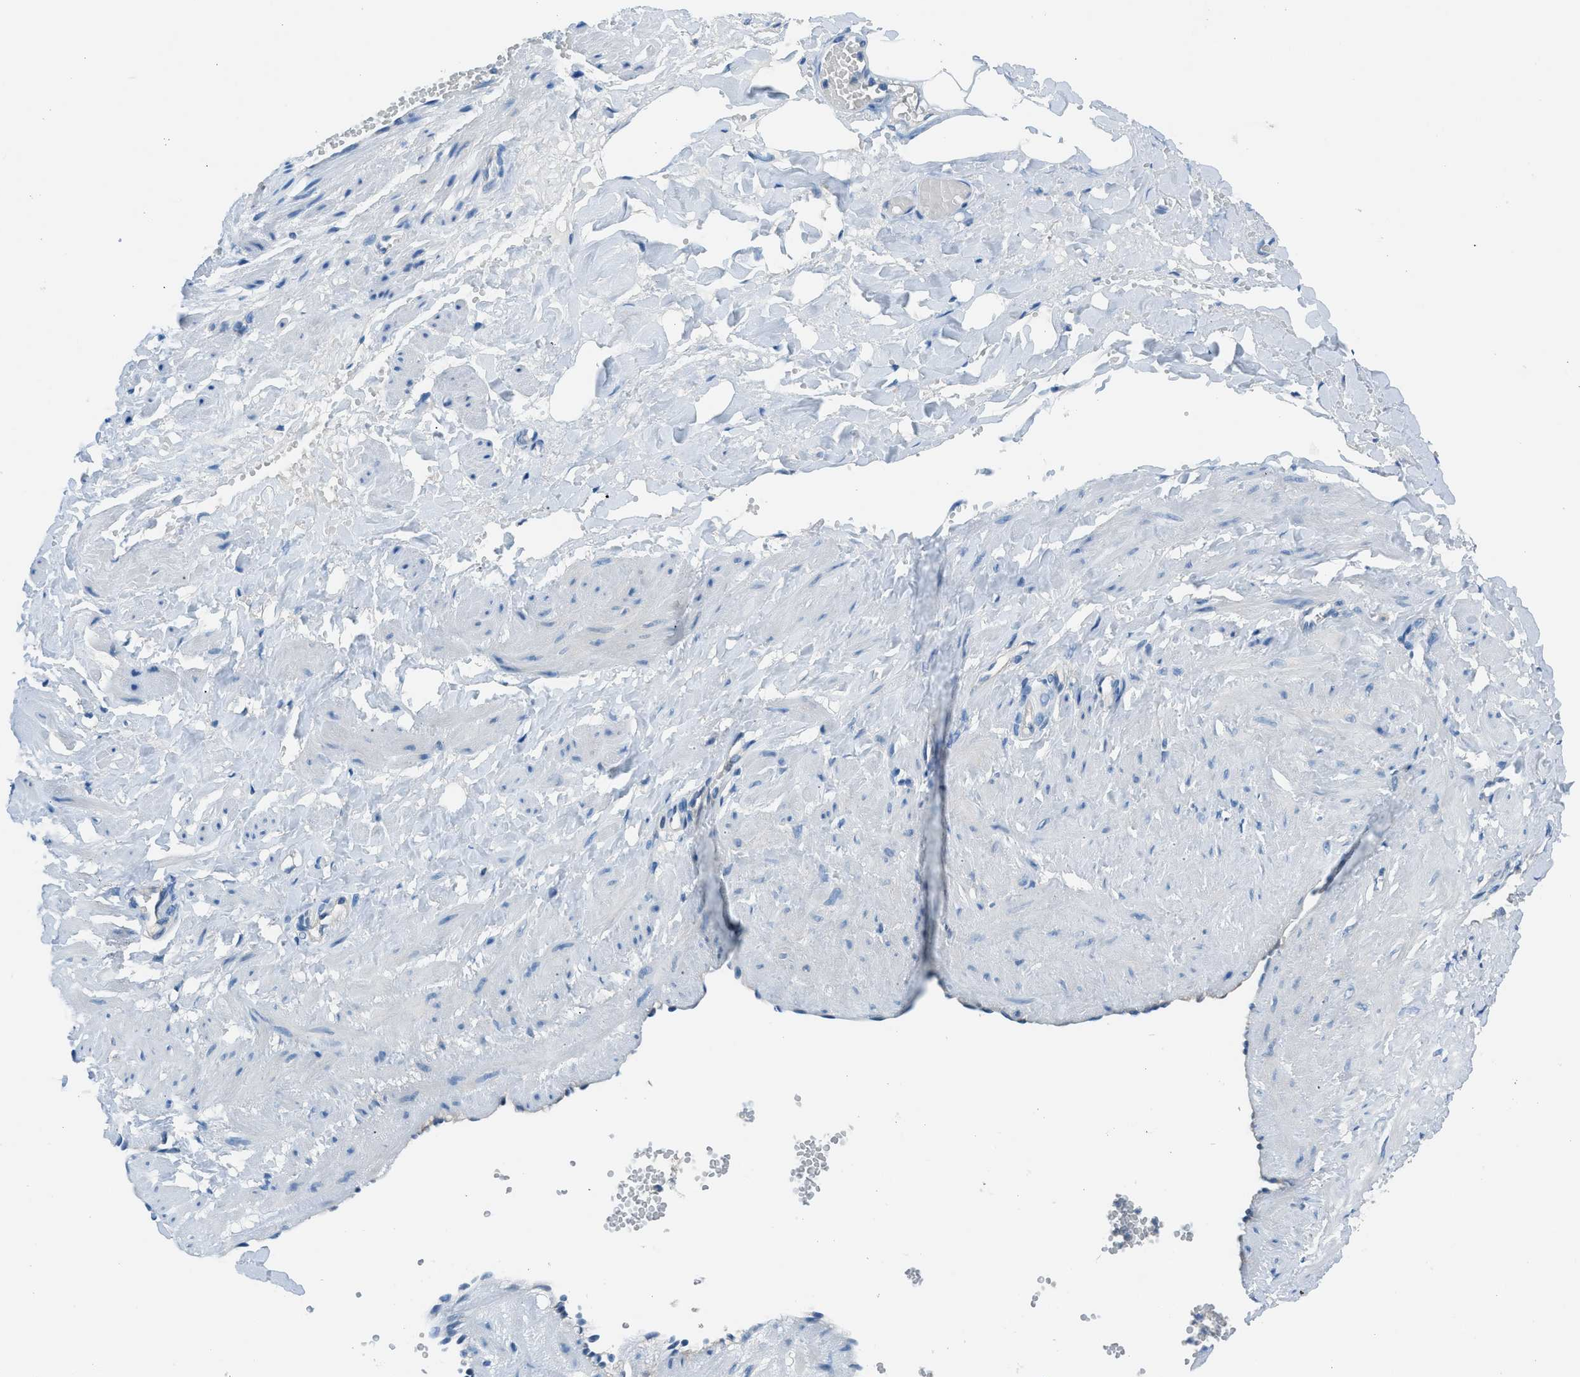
{"staining": {"intensity": "negative", "quantity": "none", "location": "none"}, "tissue": "adipose tissue", "cell_type": "Adipocytes", "image_type": "normal", "snomed": [{"axis": "morphology", "description": "Normal tissue, NOS"}, {"axis": "topography", "description": "Soft tissue"}, {"axis": "topography", "description": "Vascular tissue"}], "caption": "Benign adipose tissue was stained to show a protein in brown. There is no significant staining in adipocytes.", "gene": "ACP1", "patient": {"sex": "female", "age": 35}}